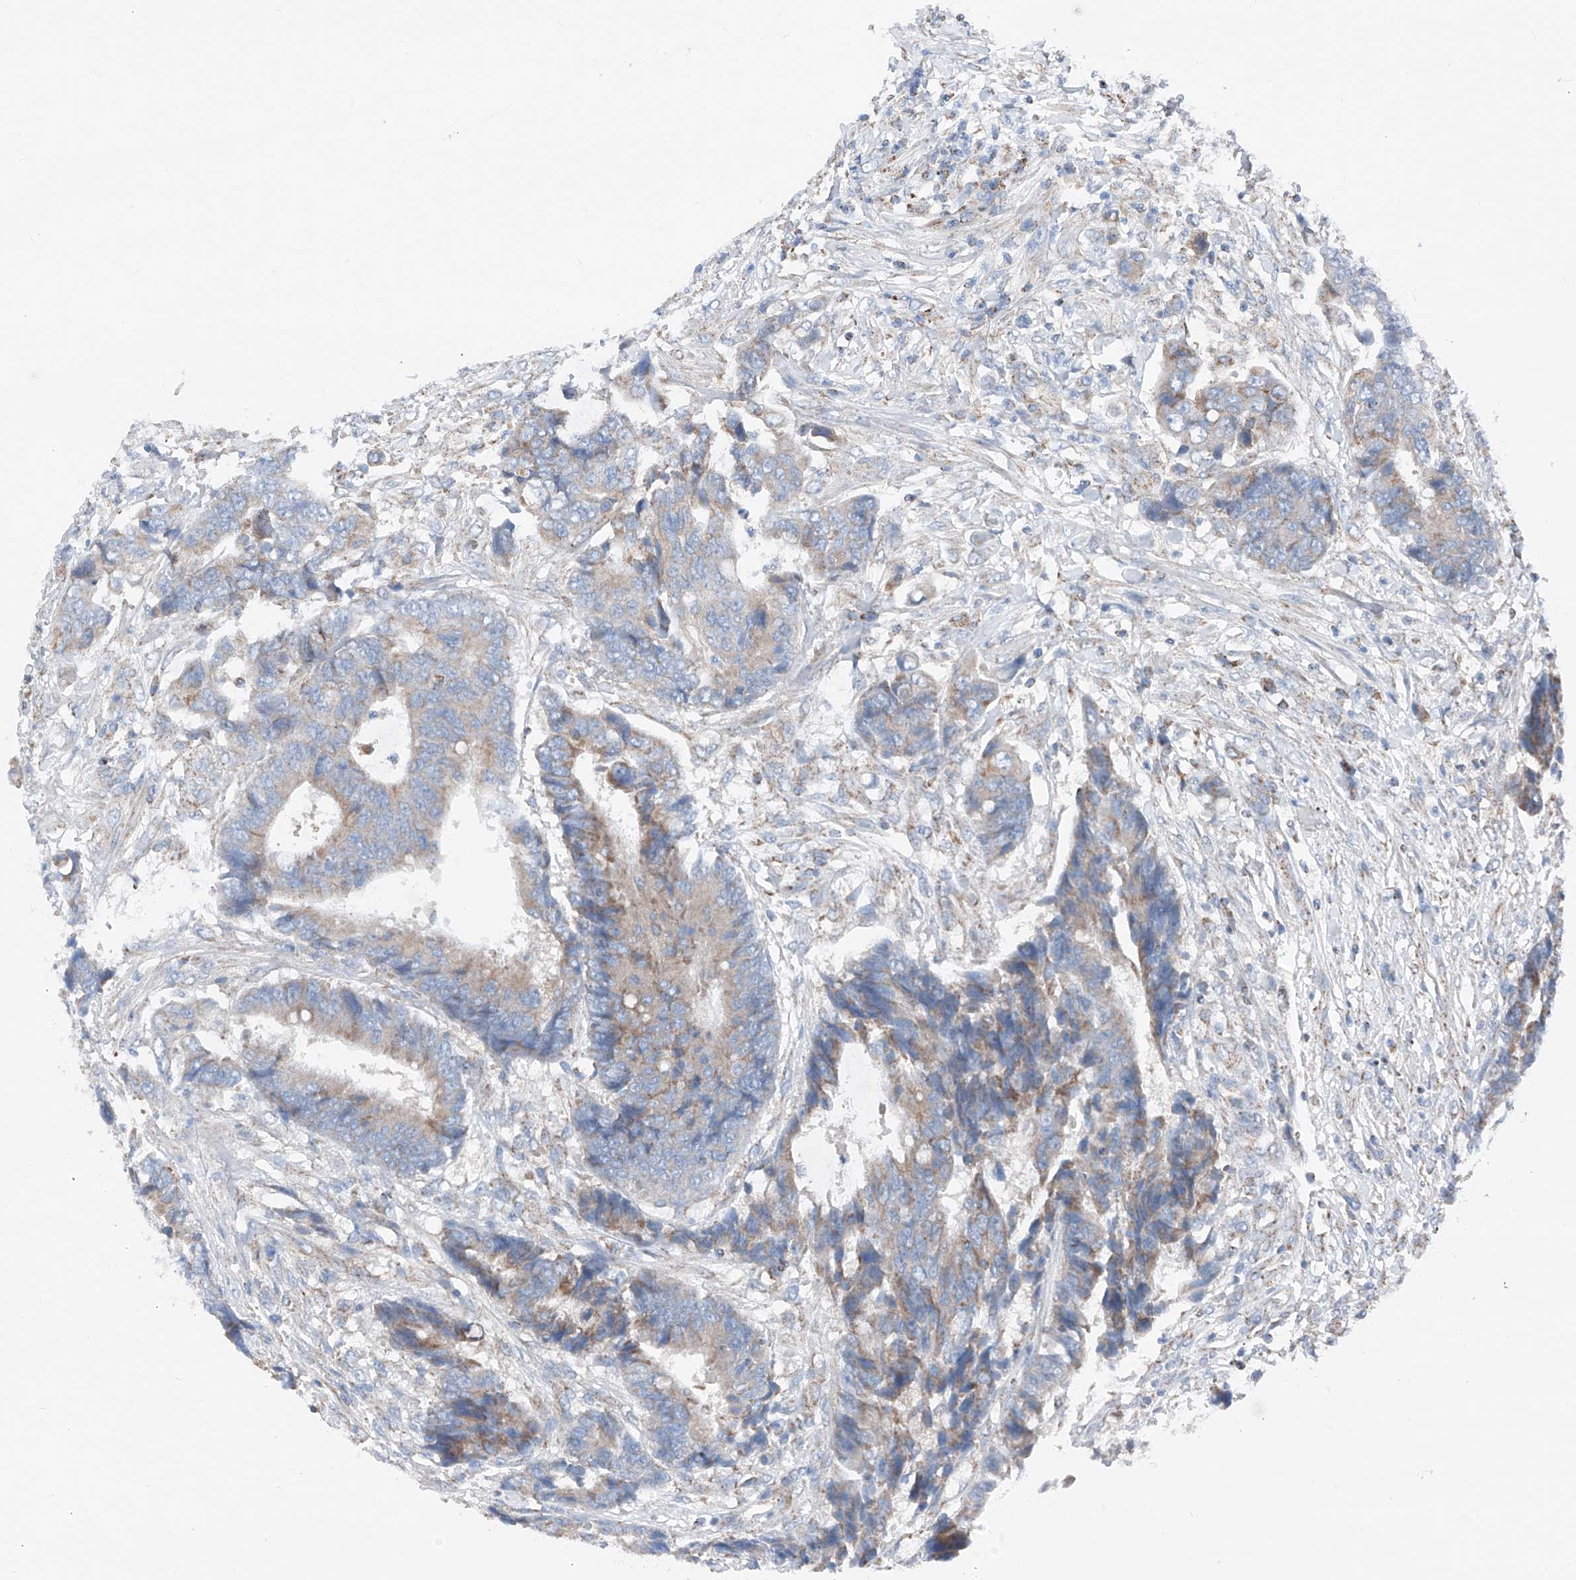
{"staining": {"intensity": "moderate", "quantity": "<25%", "location": "cytoplasmic/membranous"}, "tissue": "colorectal cancer", "cell_type": "Tumor cells", "image_type": "cancer", "snomed": [{"axis": "morphology", "description": "Adenocarcinoma, NOS"}, {"axis": "topography", "description": "Rectum"}], "caption": "IHC micrograph of neoplastic tissue: colorectal adenocarcinoma stained using immunohistochemistry (IHC) shows low levels of moderate protein expression localized specifically in the cytoplasmic/membranous of tumor cells, appearing as a cytoplasmic/membranous brown color.", "gene": "MRAP", "patient": {"sex": "male", "age": 84}}